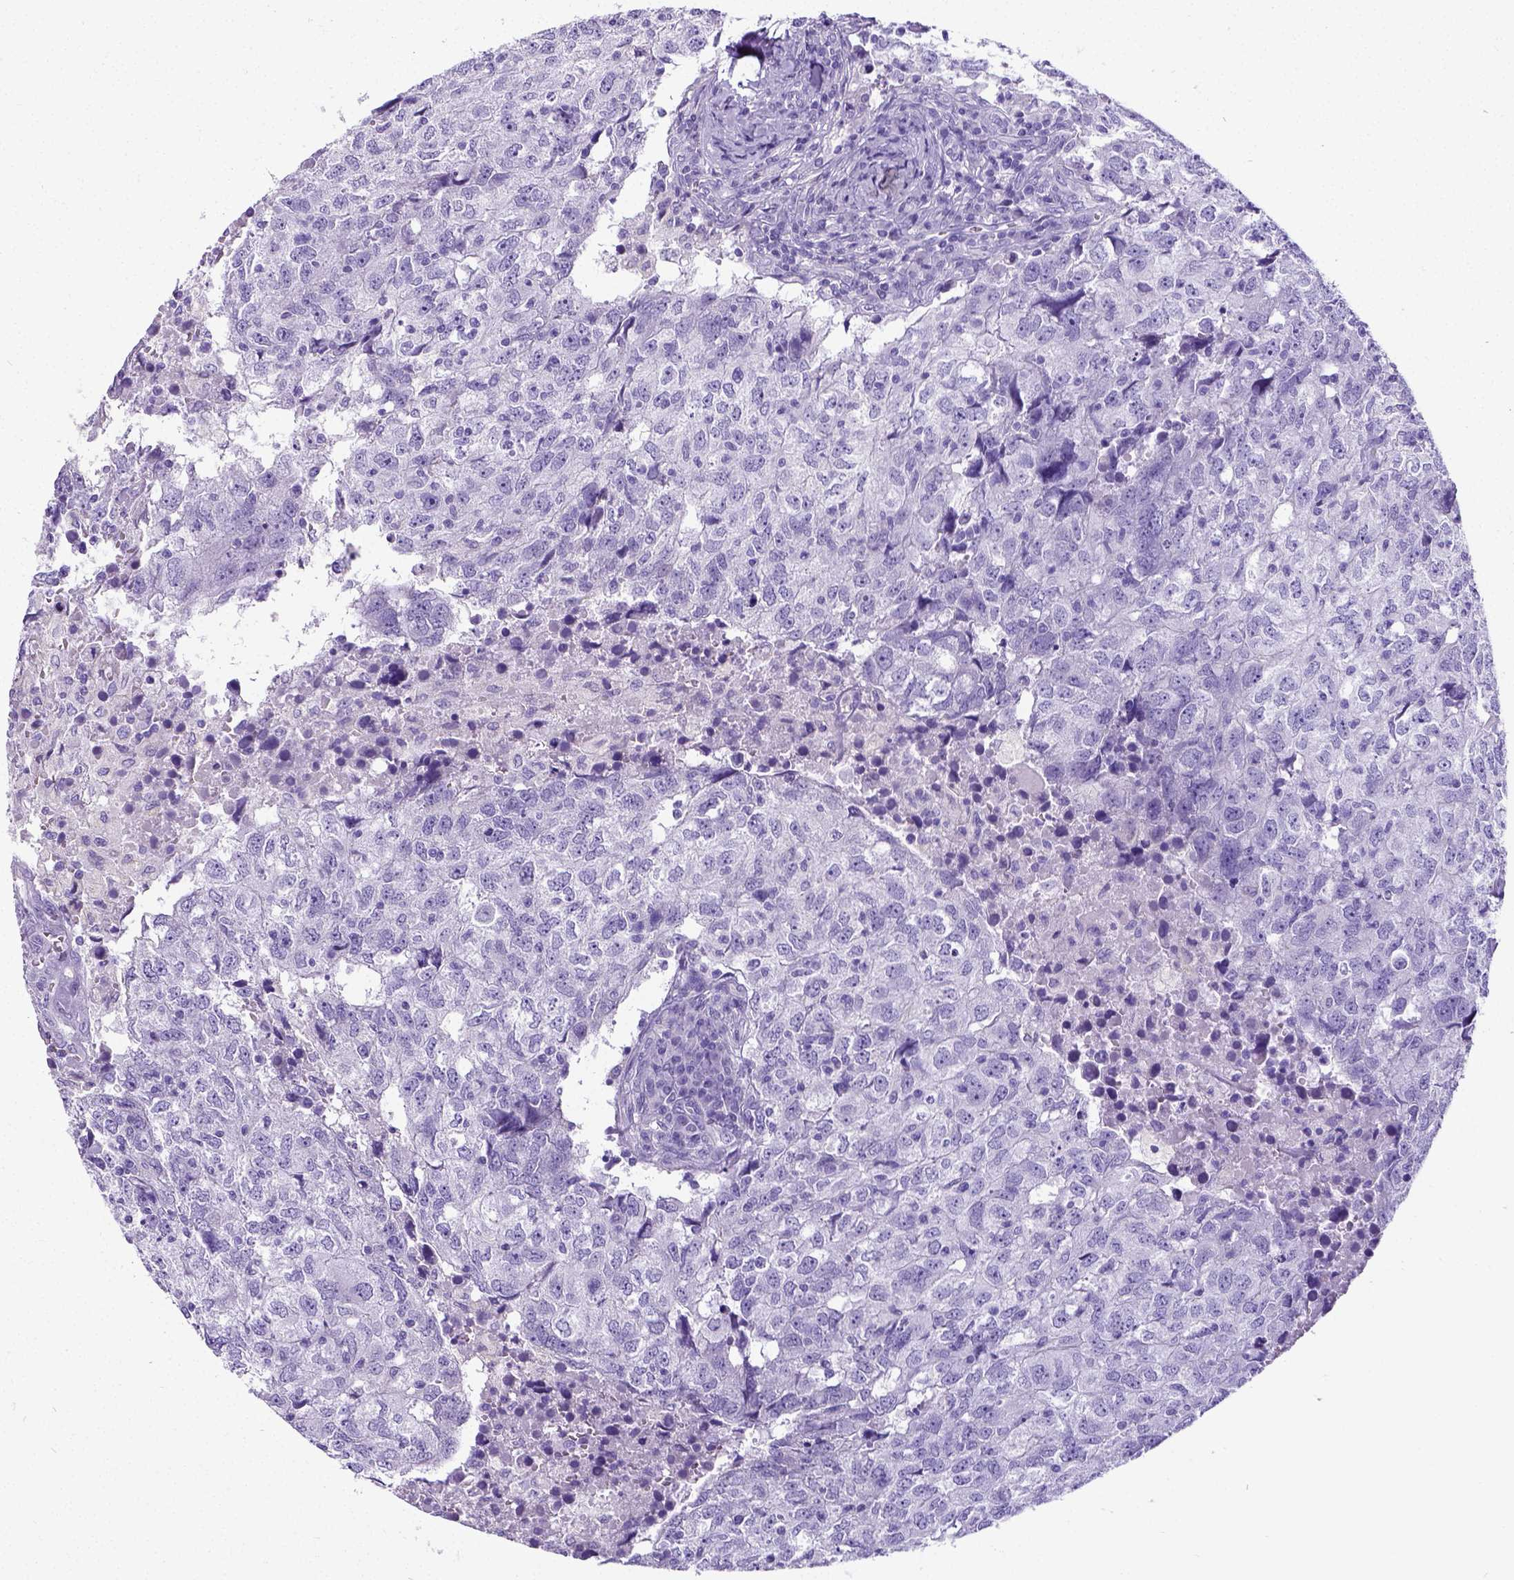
{"staining": {"intensity": "negative", "quantity": "none", "location": "none"}, "tissue": "breast cancer", "cell_type": "Tumor cells", "image_type": "cancer", "snomed": [{"axis": "morphology", "description": "Duct carcinoma"}, {"axis": "topography", "description": "Breast"}], "caption": "Immunohistochemistry (IHC) of human infiltrating ductal carcinoma (breast) reveals no staining in tumor cells.", "gene": "SATB2", "patient": {"sex": "female", "age": 30}}